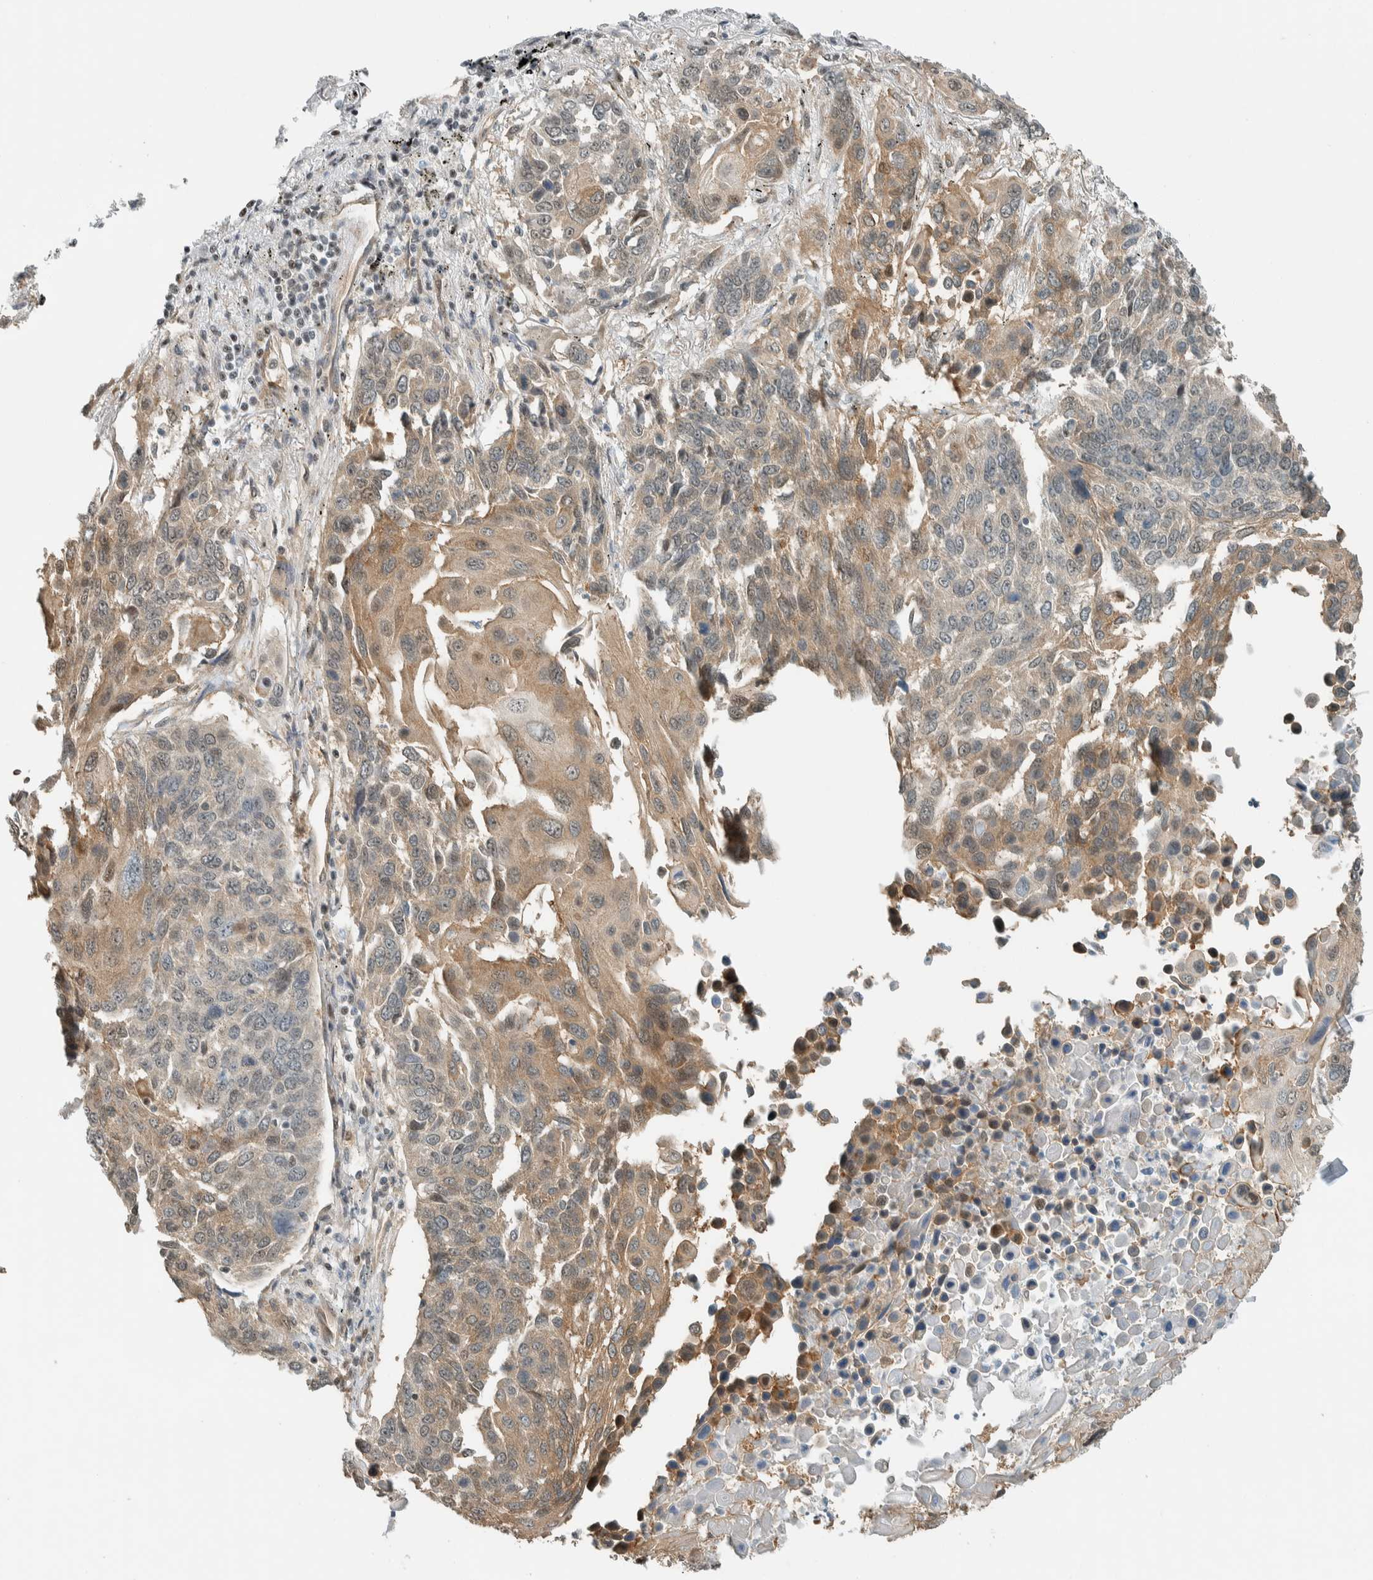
{"staining": {"intensity": "moderate", "quantity": "25%-75%", "location": "cytoplasmic/membranous,nuclear"}, "tissue": "lung cancer", "cell_type": "Tumor cells", "image_type": "cancer", "snomed": [{"axis": "morphology", "description": "Squamous cell carcinoma, NOS"}, {"axis": "topography", "description": "Lung"}], "caption": "Moderate cytoplasmic/membranous and nuclear protein staining is present in approximately 25%-75% of tumor cells in lung squamous cell carcinoma.", "gene": "NIBAN2", "patient": {"sex": "male", "age": 66}}